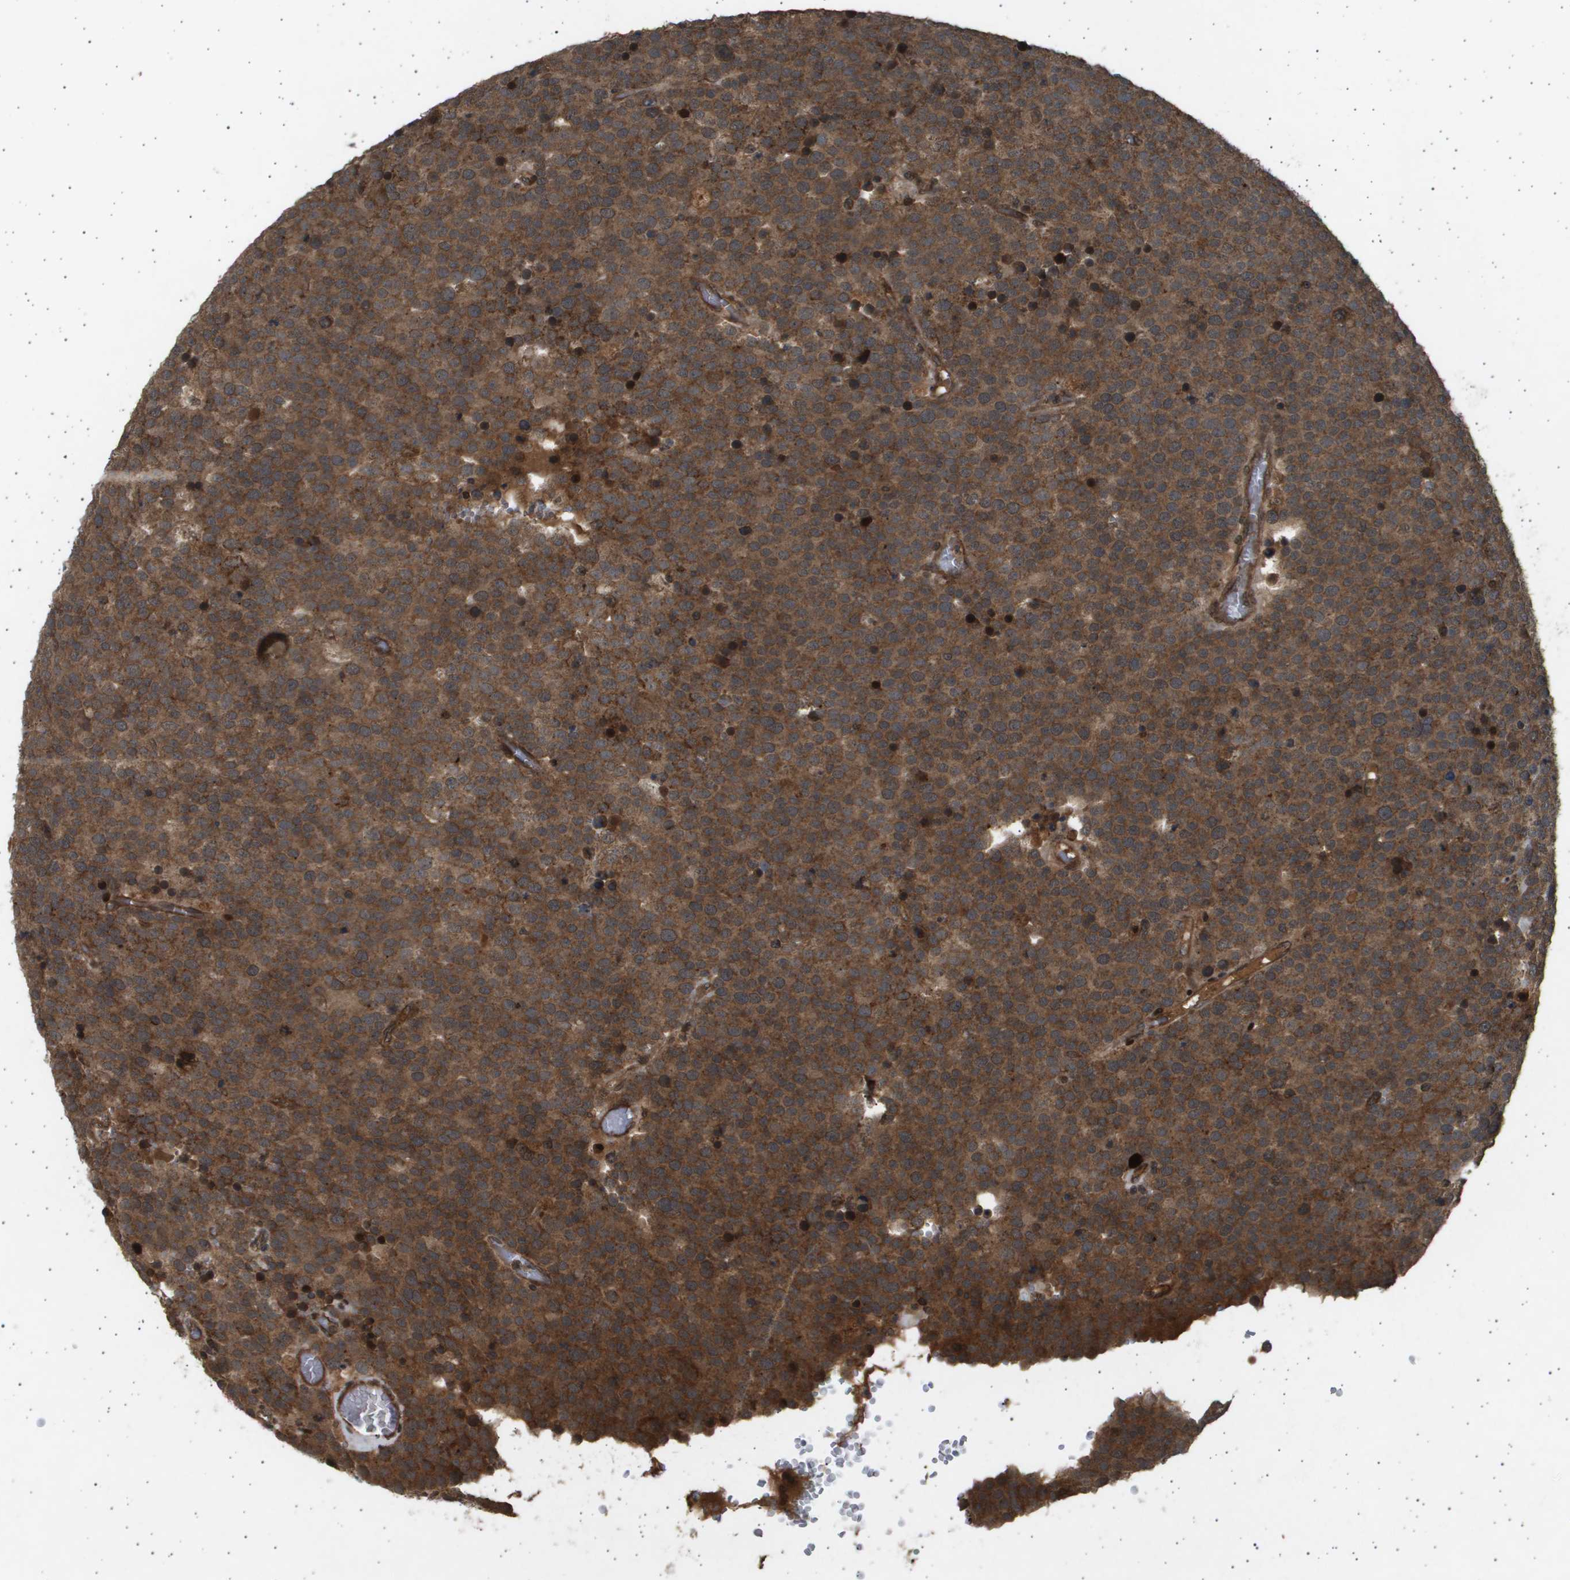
{"staining": {"intensity": "moderate", "quantity": ">75%", "location": "cytoplasmic/membranous"}, "tissue": "testis cancer", "cell_type": "Tumor cells", "image_type": "cancer", "snomed": [{"axis": "morphology", "description": "Normal tissue, NOS"}, {"axis": "morphology", "description": "Seminoma, NOS"}, {"axis": "topography", "description": "Testis"}], "caption": "An IHC micrograph of tumor tissue is shown. Protein staining in brown highlights moderate cytoplasmic/membranous positivity in testis cancer within tumor cells. The staining was performed using DAB, with brown indicating positive protein expression. Nuclei are stained blue with hematoxylin.", "gene": "TNRC6A", "patient": {"sex": "male", "age": 71}}